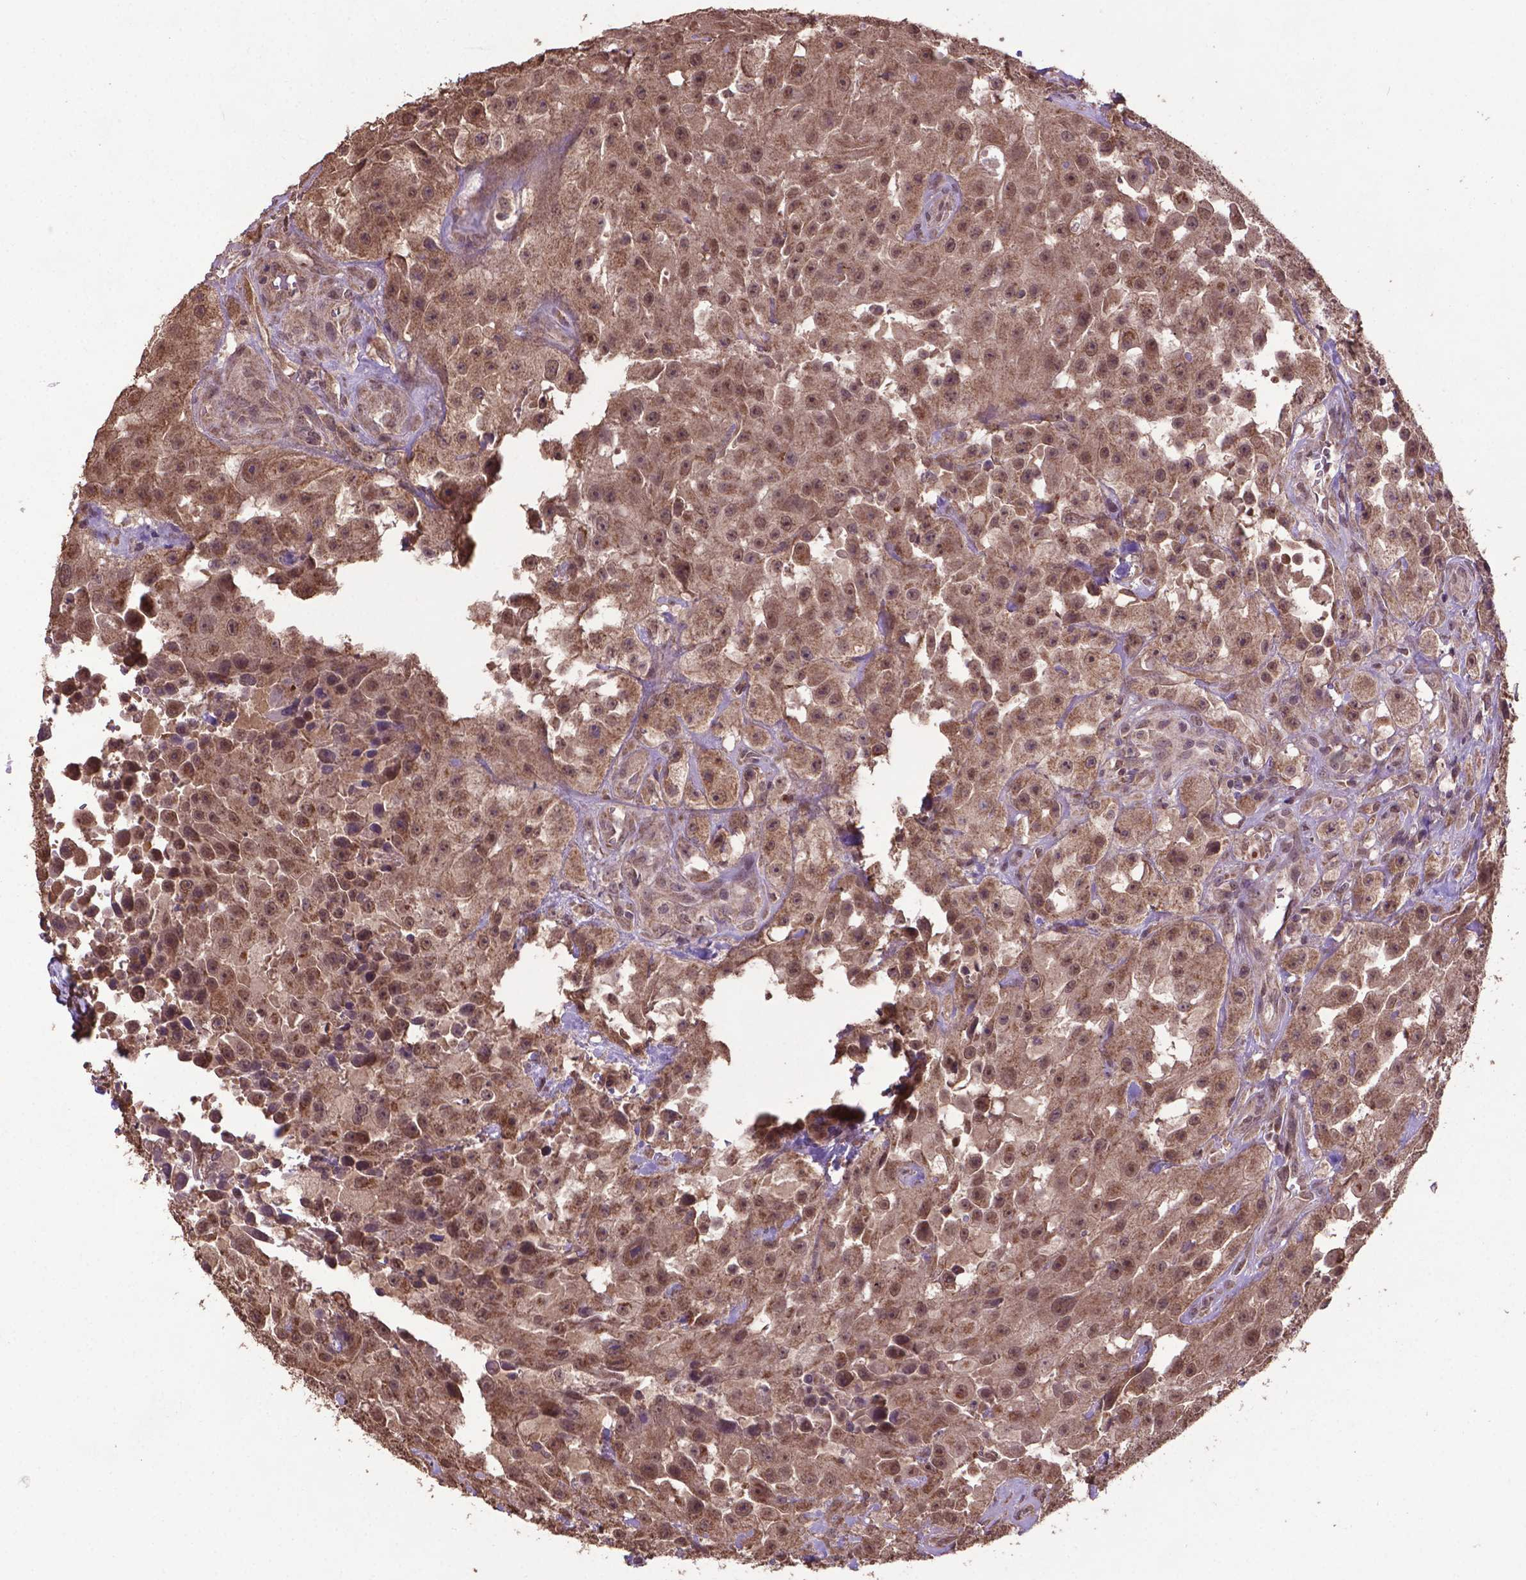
{"staining": {"intensity": "moderate", "quantity": ">75%", "location": "cytoplasmic/membranous,nuclear"}, "tissue": "urothelial cancer", "cell_type": "Tumor cells", "image_type": "cancer", "snomed": [{"axis": "morphology", "description": "Urothelial carcinoma, High grade"}, {"axis": "topography", "description": "Urinary bladder"}], "caption": "Tumor cells show medium levels of moderate cytoplasmic/membranous and nuclear positivity in about >75% of cells in human high-grade urothelial carcinoma. (IHC, brightfield microscopy, high magnification).", "gene": "DCAF1", "patient": {"sex": "male", "age": 79}}